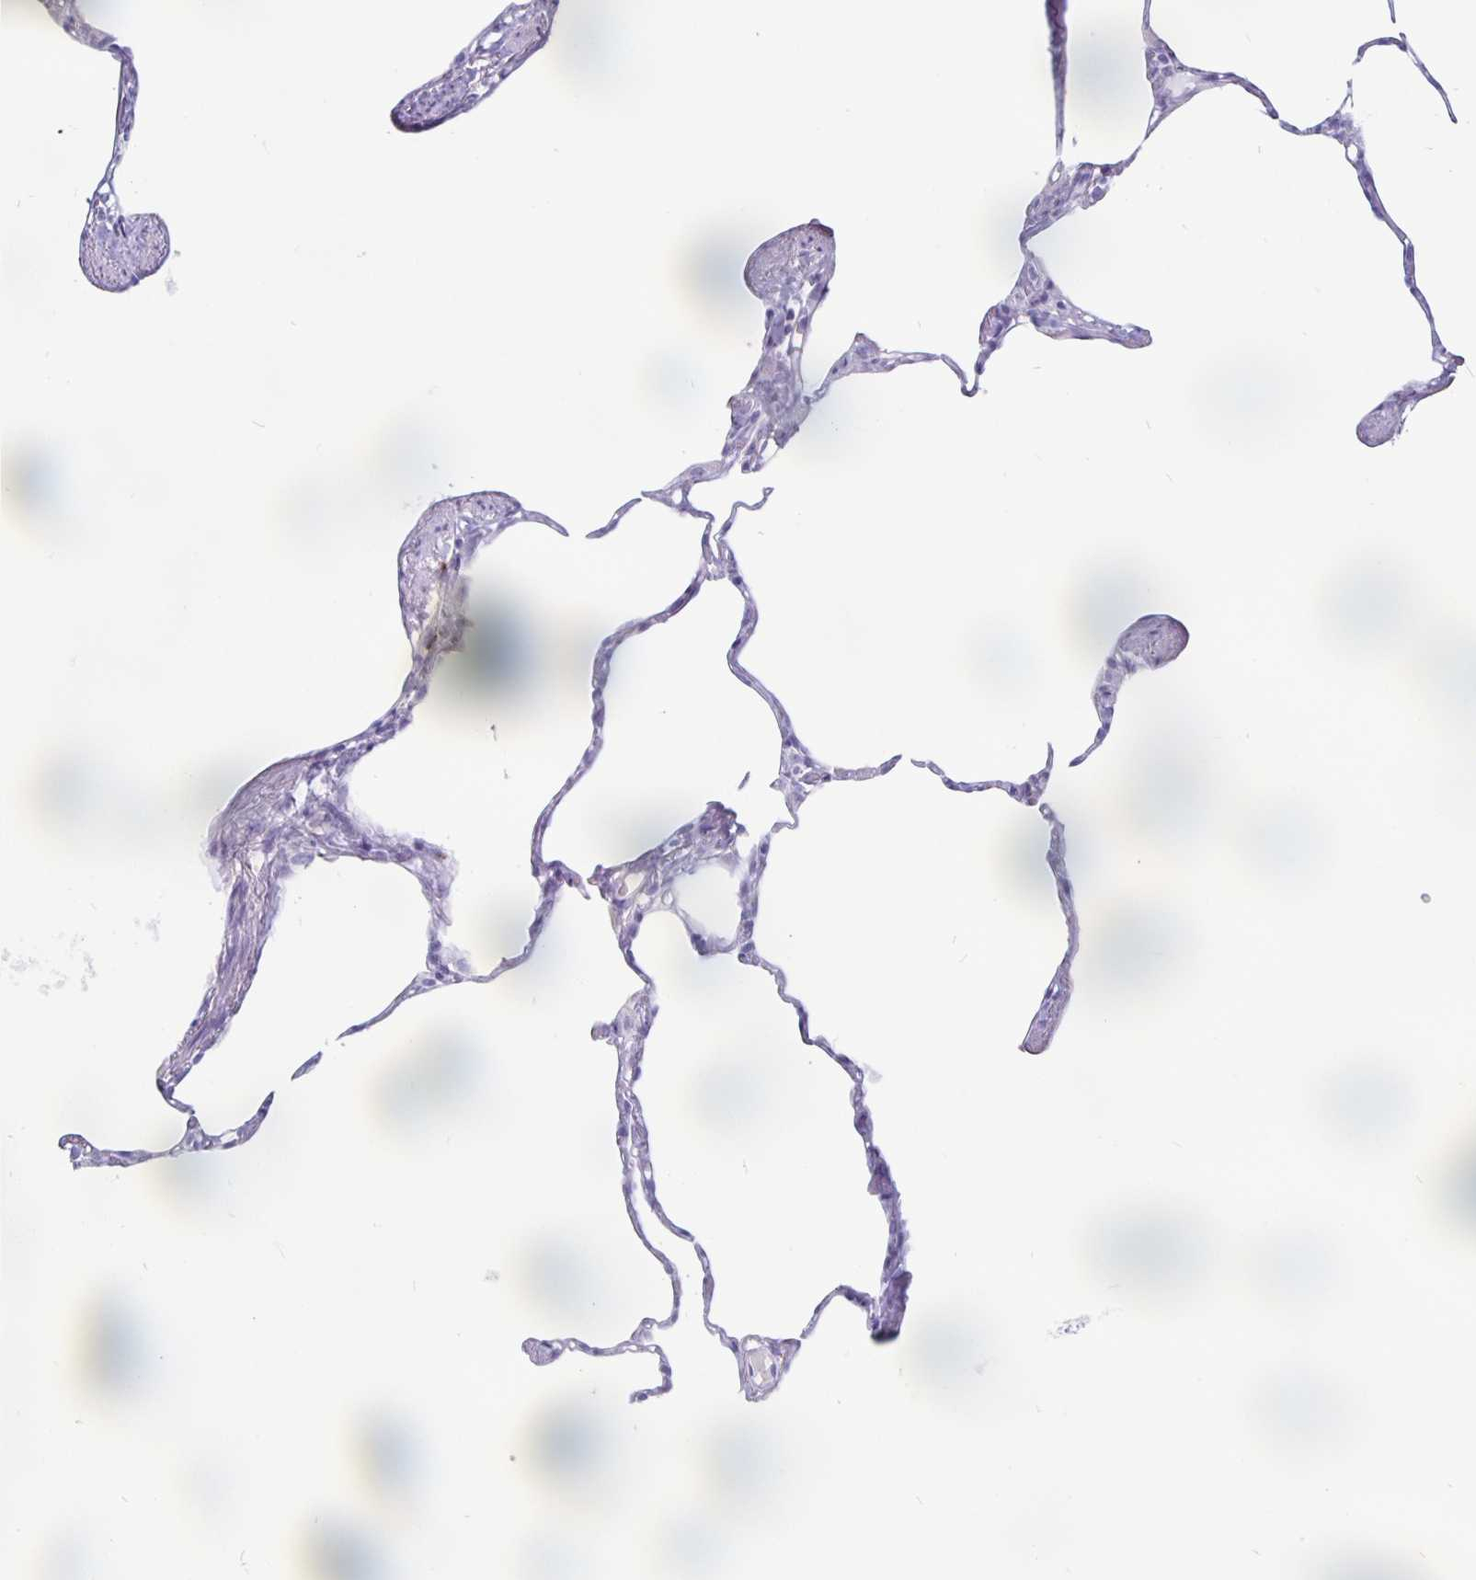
{"staining": {"intensity": "negative", "quantity": "none", "location": "none"}, "tissue": "lung", "cell_type": "Alveolar cells", "image_type": "normal", "snomed": [{"axis": "morphology", "description": "Normal tissue, NOS"}, {"axis": "topography", "description": "Lung"}], "caption": "The micrograph displays no staining of alveolar cells in normal lung.", "gene": "GZMK", "patient": {"sex": "male", "age": 65}}